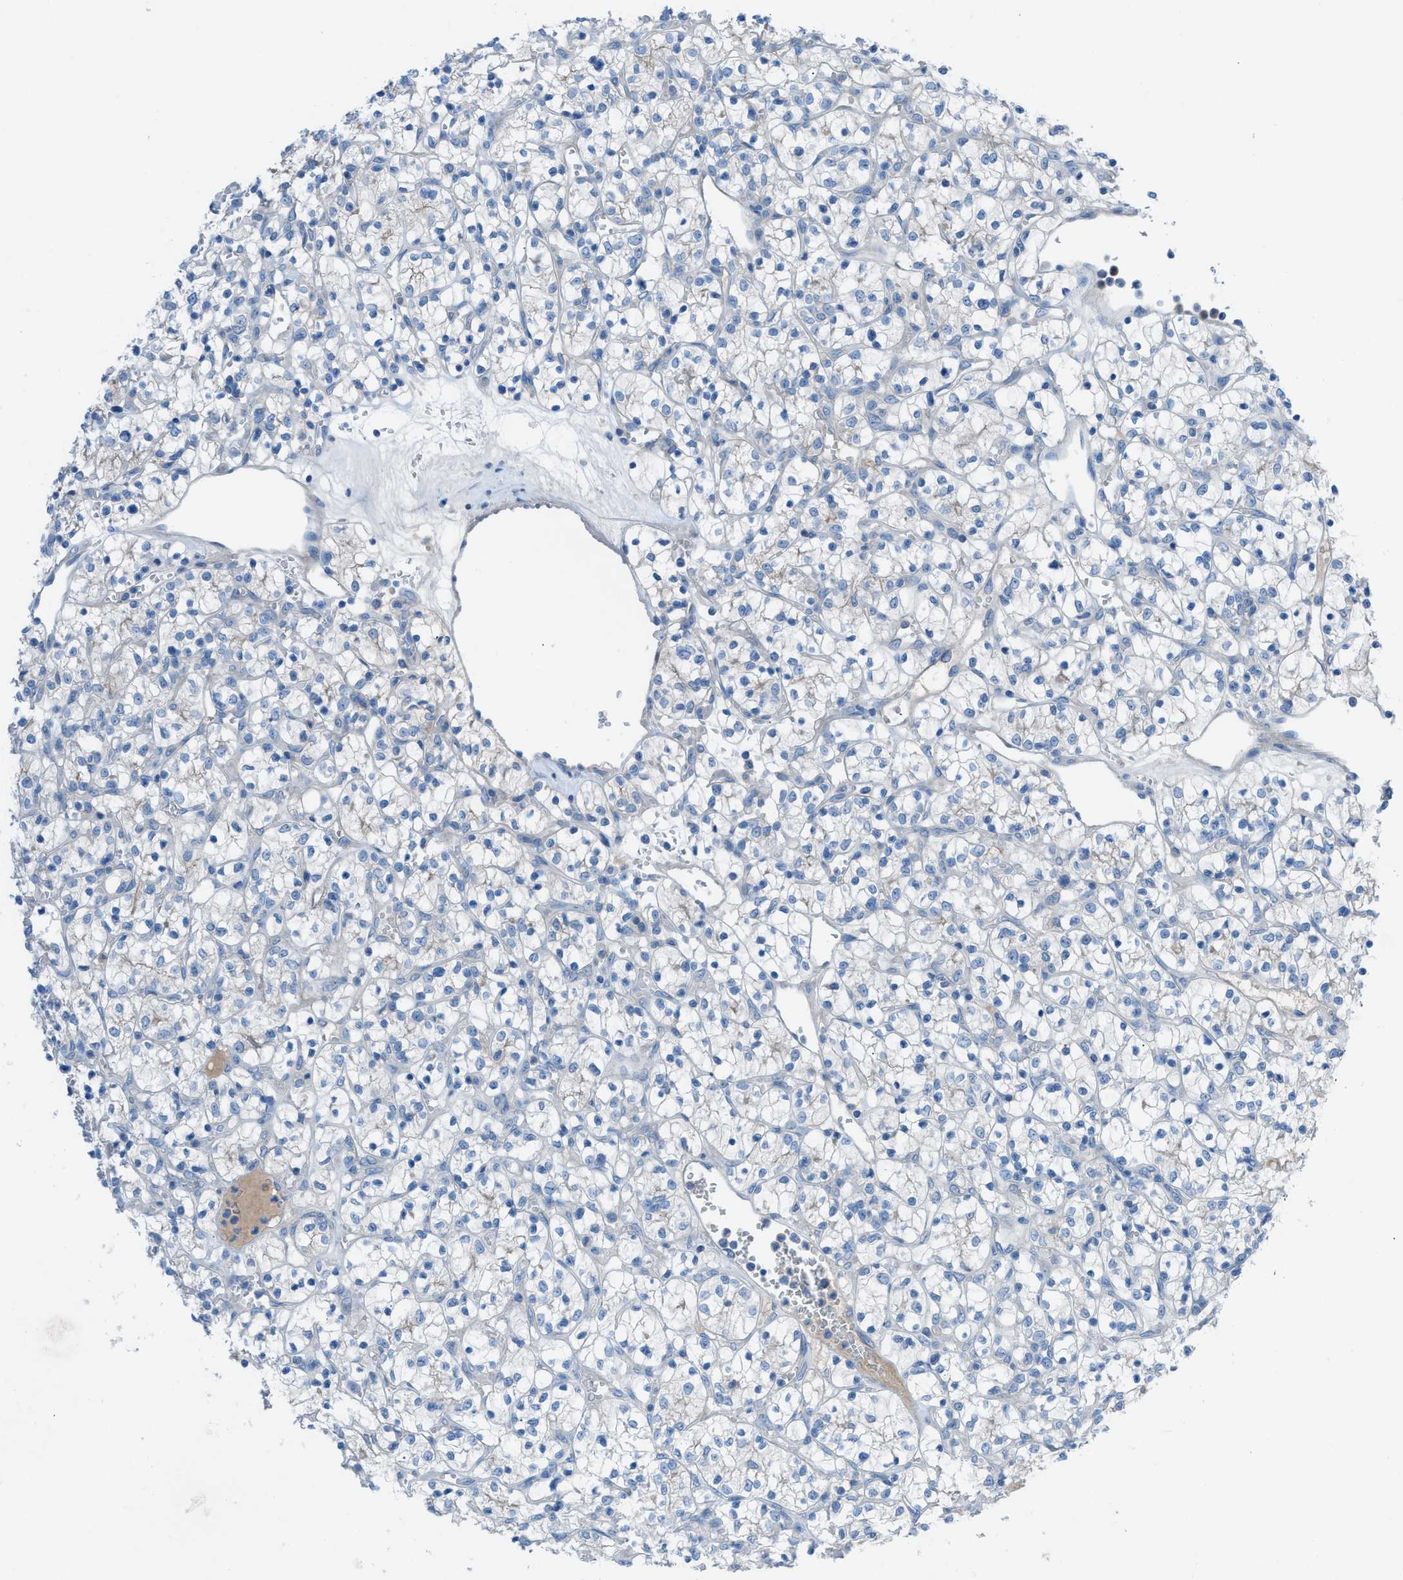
{"staining": {"intensity": "negative", "quantity": "none", "location": "none"}, "tissue": "renal cancer", "cell_type": "Tumor cells", "image_type": "cancer", "snomed": [{"axis": "morphology", "description": "Adenocarcinoma, NOS"}, {"axis": "topography", "description": "Kidney"}], "caption": "Immunohistochemical staining of renal cancer demonstrates no significant expression in tumor cells.", "gene": "C5AR2", "patient": {"sex": "female", "age": 69}}